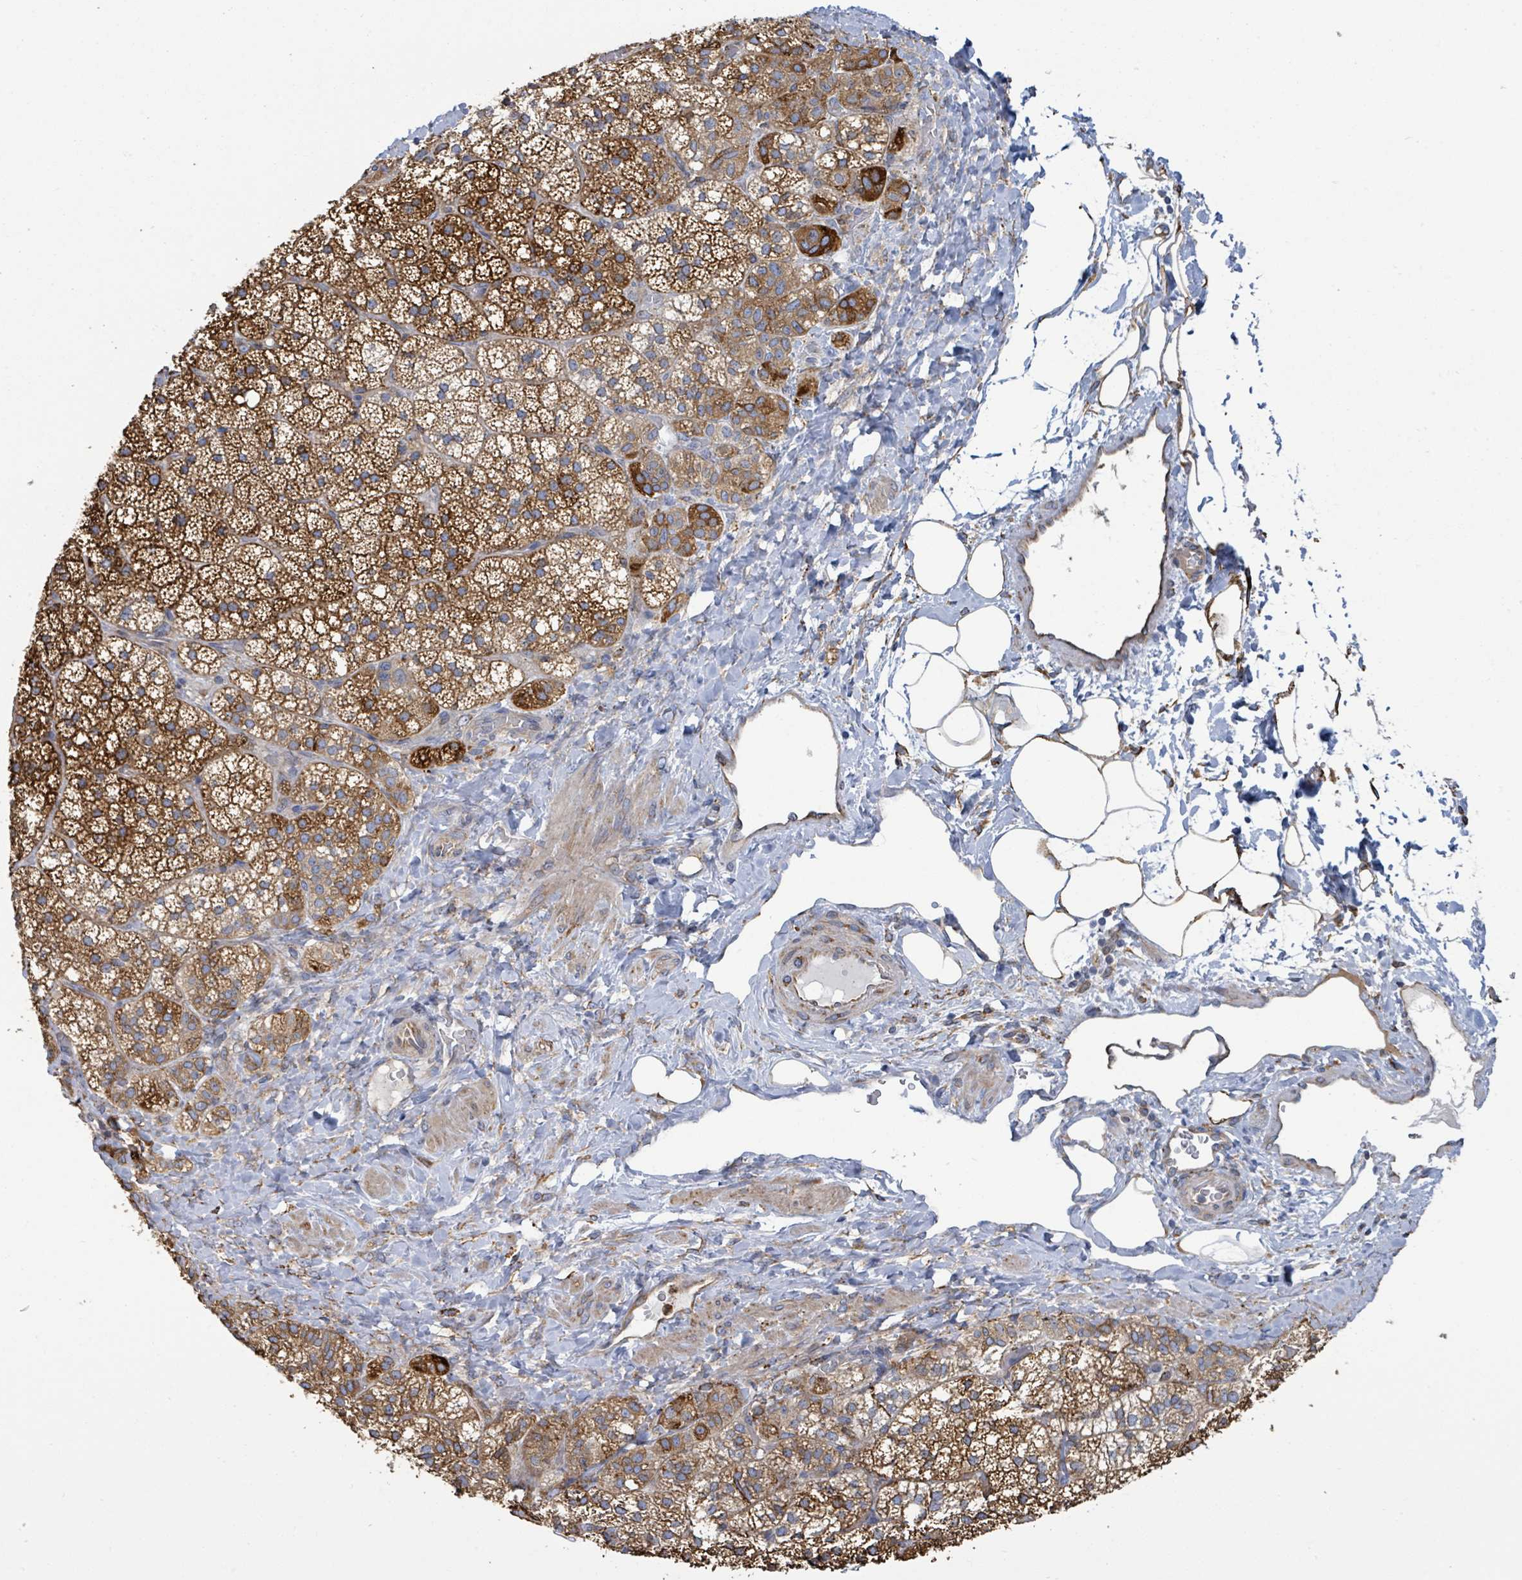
{"staining": {"intensity": "strong", "quantity": ">75%", "location": "cytoplasmic/membranous"}, "tissue": "adrenal gland", "cell_type": "Glandular cells", "image_type": "normal", "snomed": [{"axis": "morphology", "description": "Normal tissue, NOS"}, {"axis": "topography", "description": "Adrenal gland"}], "caption": "Protein staining of benign adrenal gland reveals strong cytoplasmic/membranous positivity in approximately >75% of glandular cells.", "gene": "RFPL4AL1", "patient": {"sex": "male", "age": 53}}